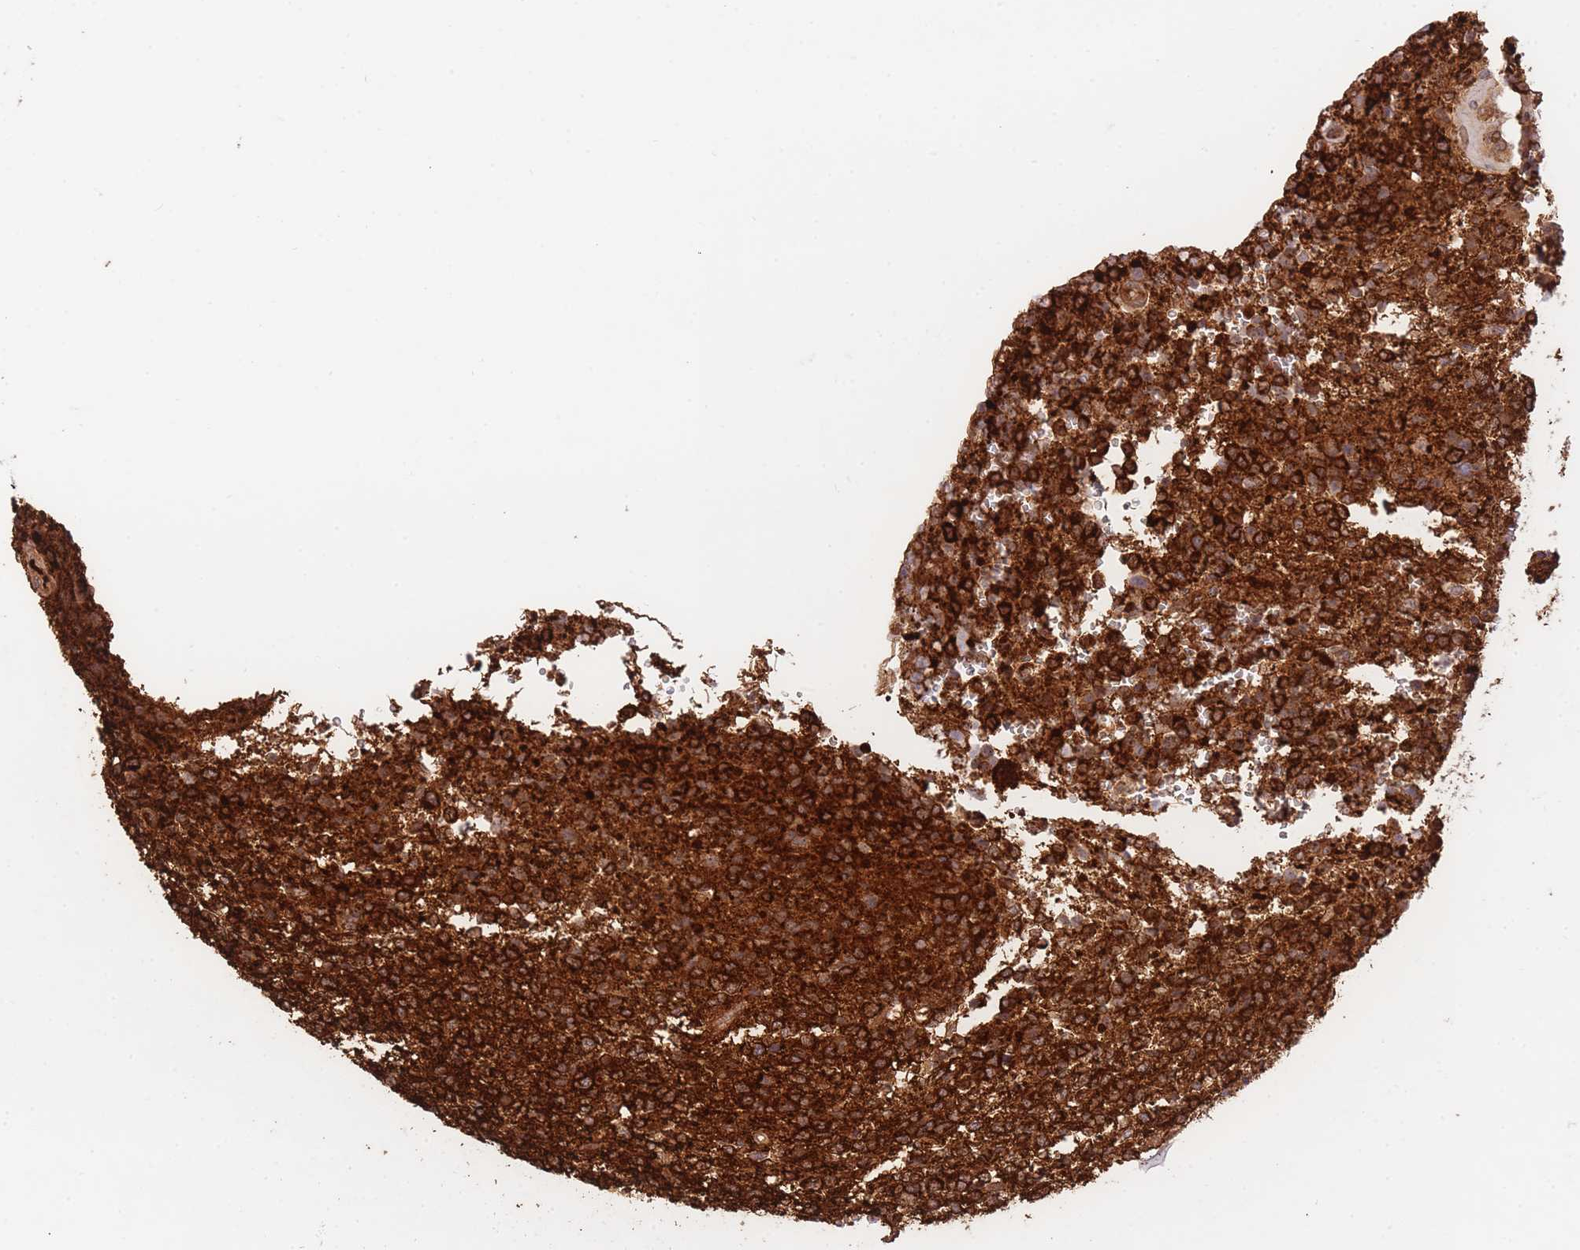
{"staining": {"intensity": "strong", "quantity": ">75%", "location": "cytoplasmic/membranous"}, "tissue": "glioma", "cell_type": "Tumor cells", "image_type": "cancer", "snomed": [{"axis": "morphology", "description": "Glioma, malignant, High grade"}, {"axis": "topography", "description": "Brain"}], "caption": "Brown immunohistochemical staining in human glioma exhibits strong cytoplasmic/membranous positivity in about >75% of tumor cells. The staining is performed using DAB (3,3'-diaminobenzidine) brown chromogen to label protein expression. The nuclei are counter-stained blue using hematoxylin.", "gene": "EXOSC8", "patient": {"sex": "male", "age": 56}}